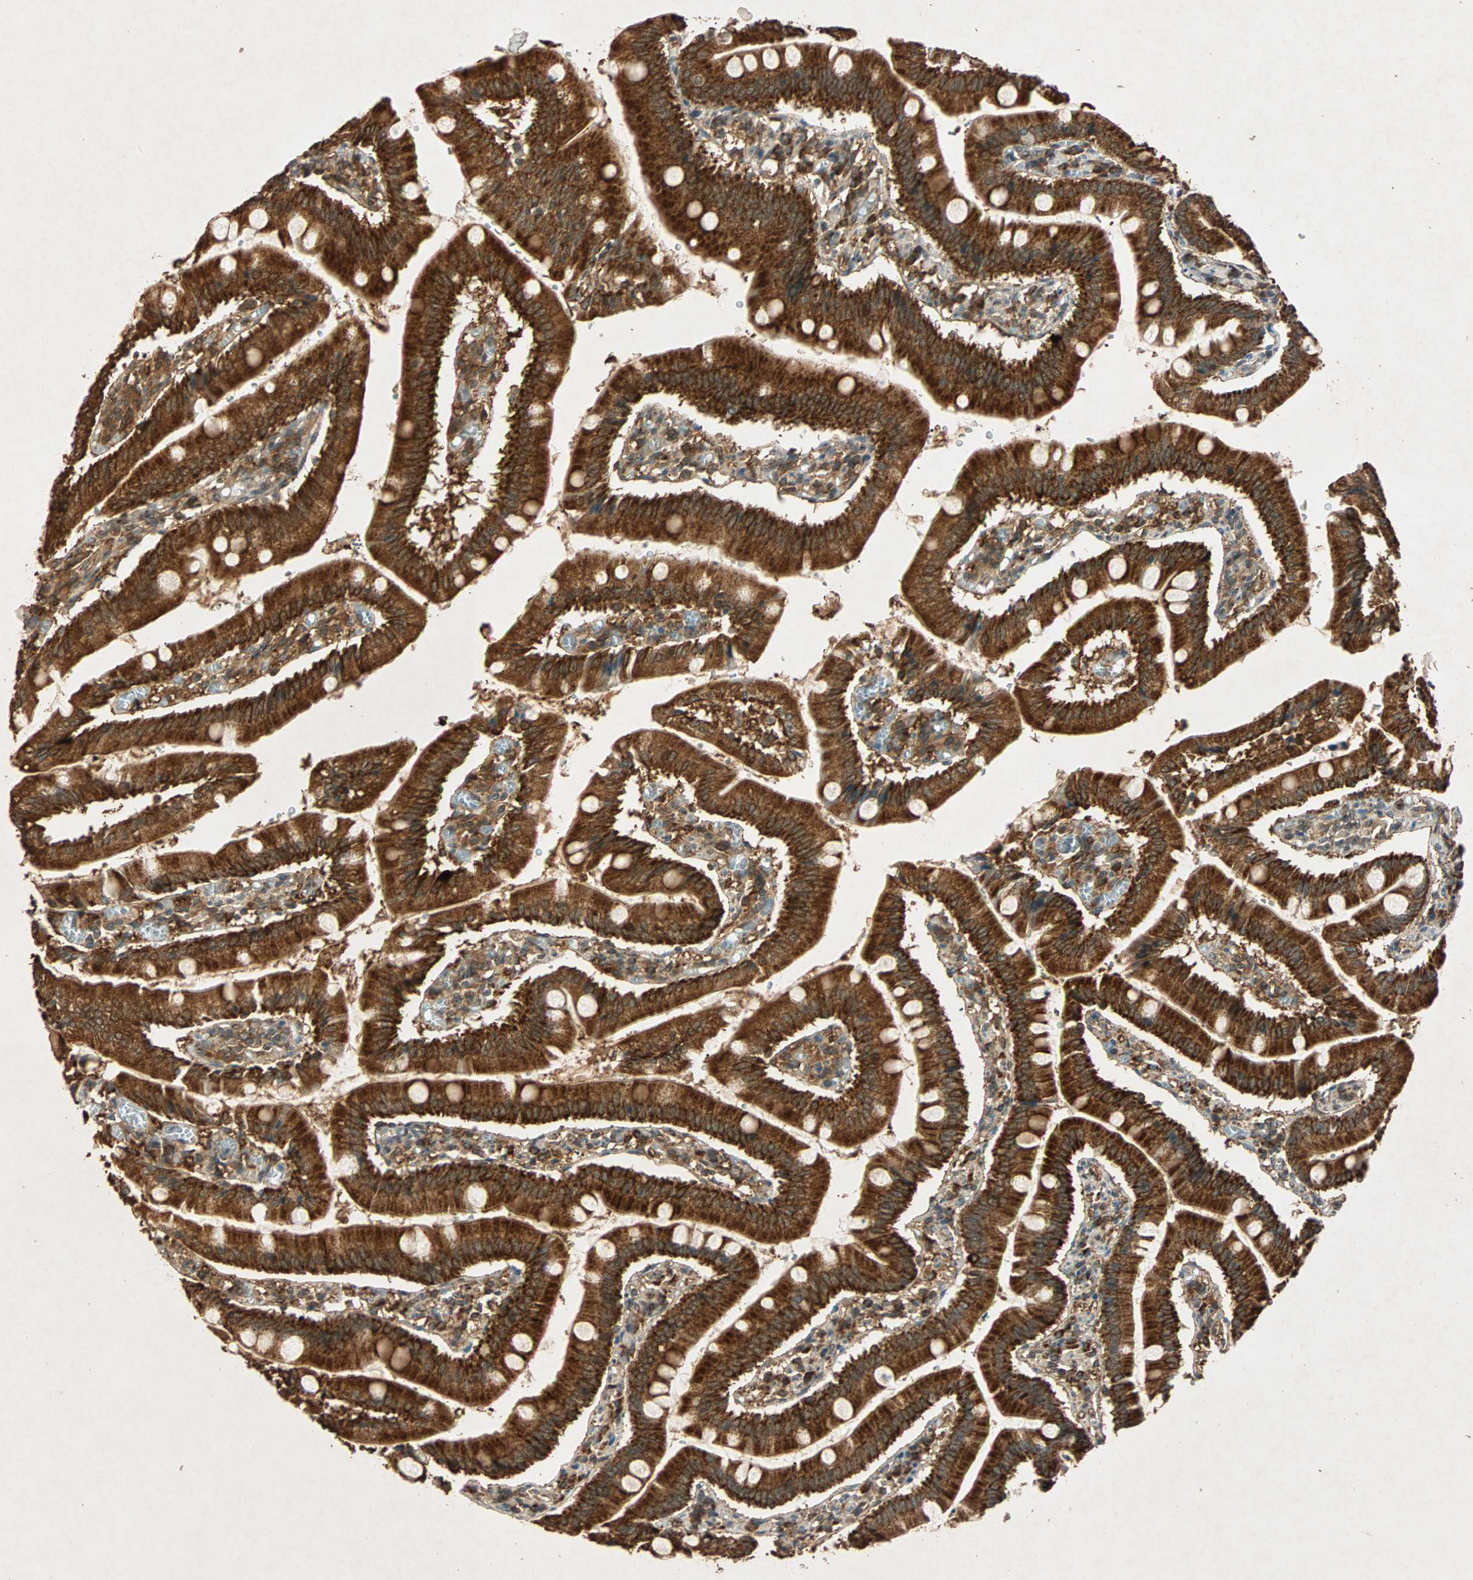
{"staining": {"intensity": "strong", "quantity": ">75%", "location": "cytoplasmic/membranous"}, "tissue": "small intestine", "cell_type": "Glandular cells", "image_type": "normal", "snomed": [{"axis": "morphology", "description": "Normal tissue, NOS"}, {"axis": "topography", "description": "Small intestine"}], "caption": "High-magnification brightfield microscopy of unremarkable small intestine stained with DAB (3,3'-diaminobenzidine) (brown) and counterstained with hematoxylin (blue). glandular cells exhibit strong cytoplasmic/membranous staining is seen in approximately>75% of cells.", "gene": "MAPK1", "patient": {"sex": "male", "age": 71}}